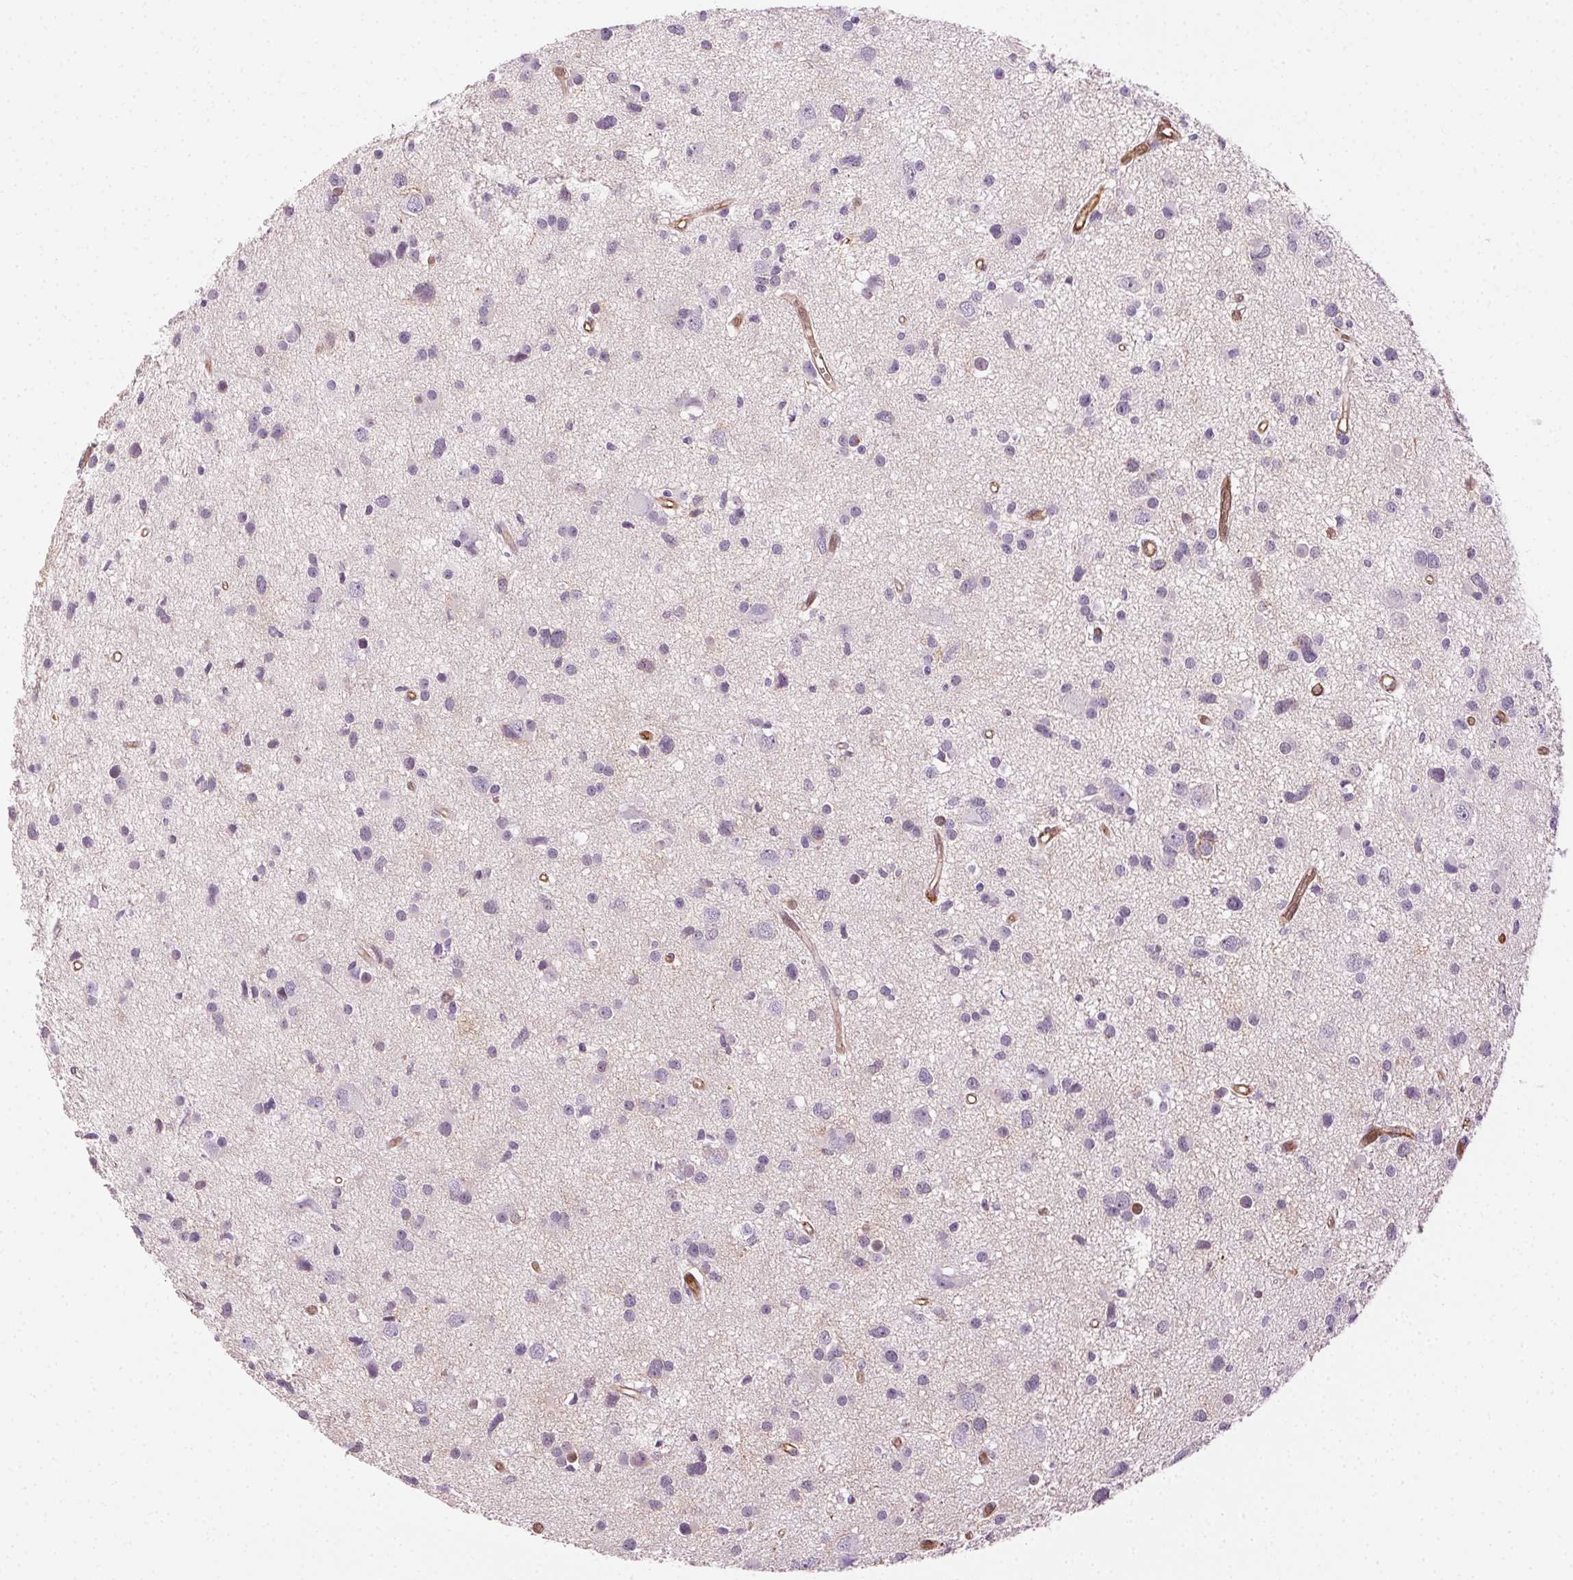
{"staining": {"intensity": "negative", "quantity": "none", "location": "none"}, "tissue": "glioma", "cell_type": "Tumor cells", "image_type": "cancer", "snomed": [{"axis": "morphology", "description": "Glioma, malignant, High grade"}, {"axis": "topography", "description": "Brain"}], "caption": "Glioma was stained to show a protein in brown. There is no significant positivity in tumor cells.", "gene": "AIF1L", "patient": {"sex": "male", "age": 54}}